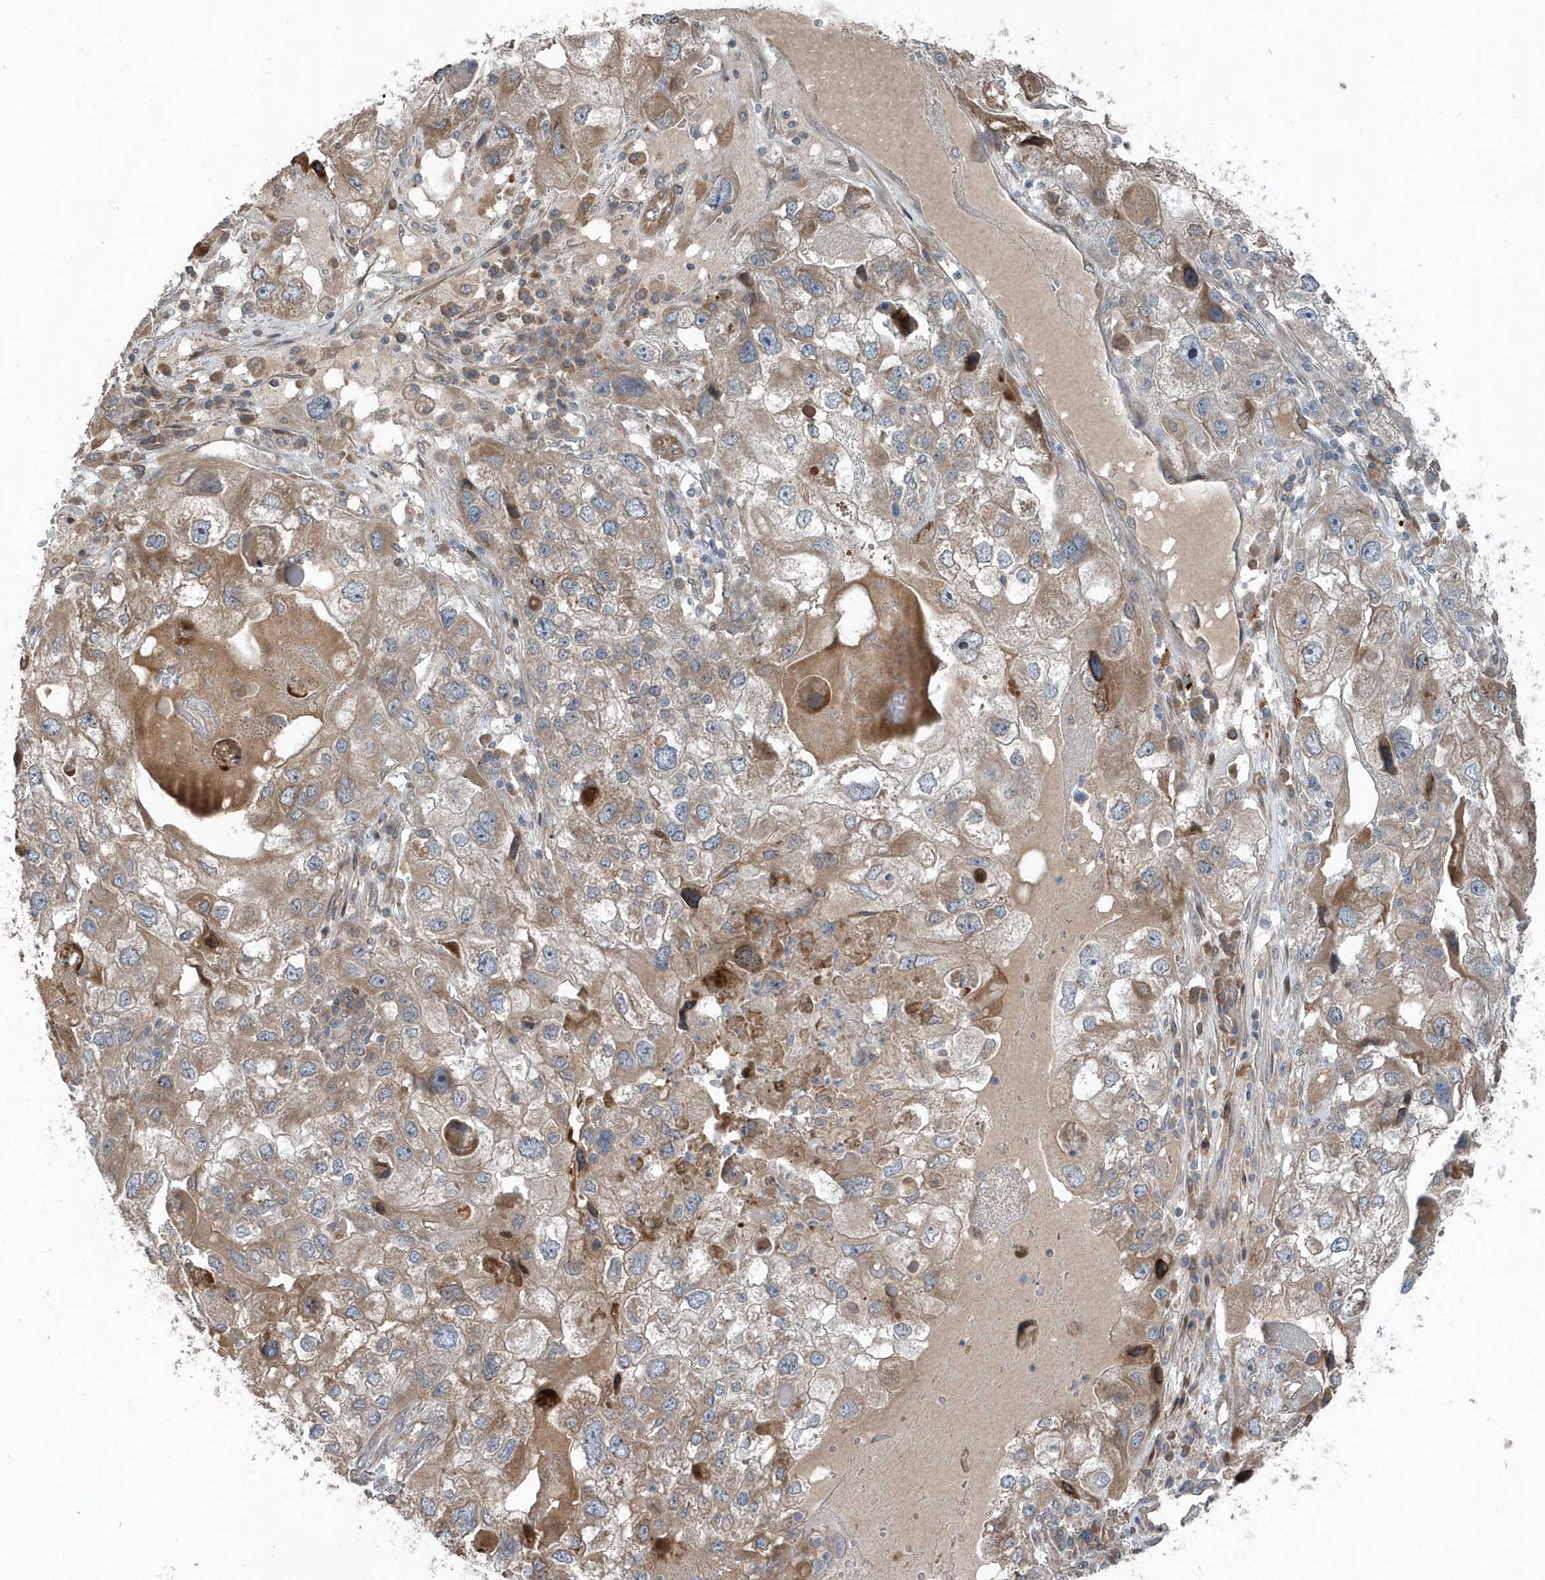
{"staining": {"intensity": "weak", "quantity": "25%-75%", "location": "cytoplasmic/membranous"}, "tissue": "endometrial cancer", "cell_type": "Tumor cells", "image_type": "cancer", "snomed": [{"axis": "morphology", "description": "Adenocarcinoma, NOS"}, {"axis": "topography", "description": "Endometrium"}], "caption": "About 25%-75% of tumor cells in endometrial cancer reveal weak cytoplasmic/membranous protein staining as visualized by brown immunohistochemical staining.", "gene": "MCC", "patient": {"sex": "female", "age": 49}}